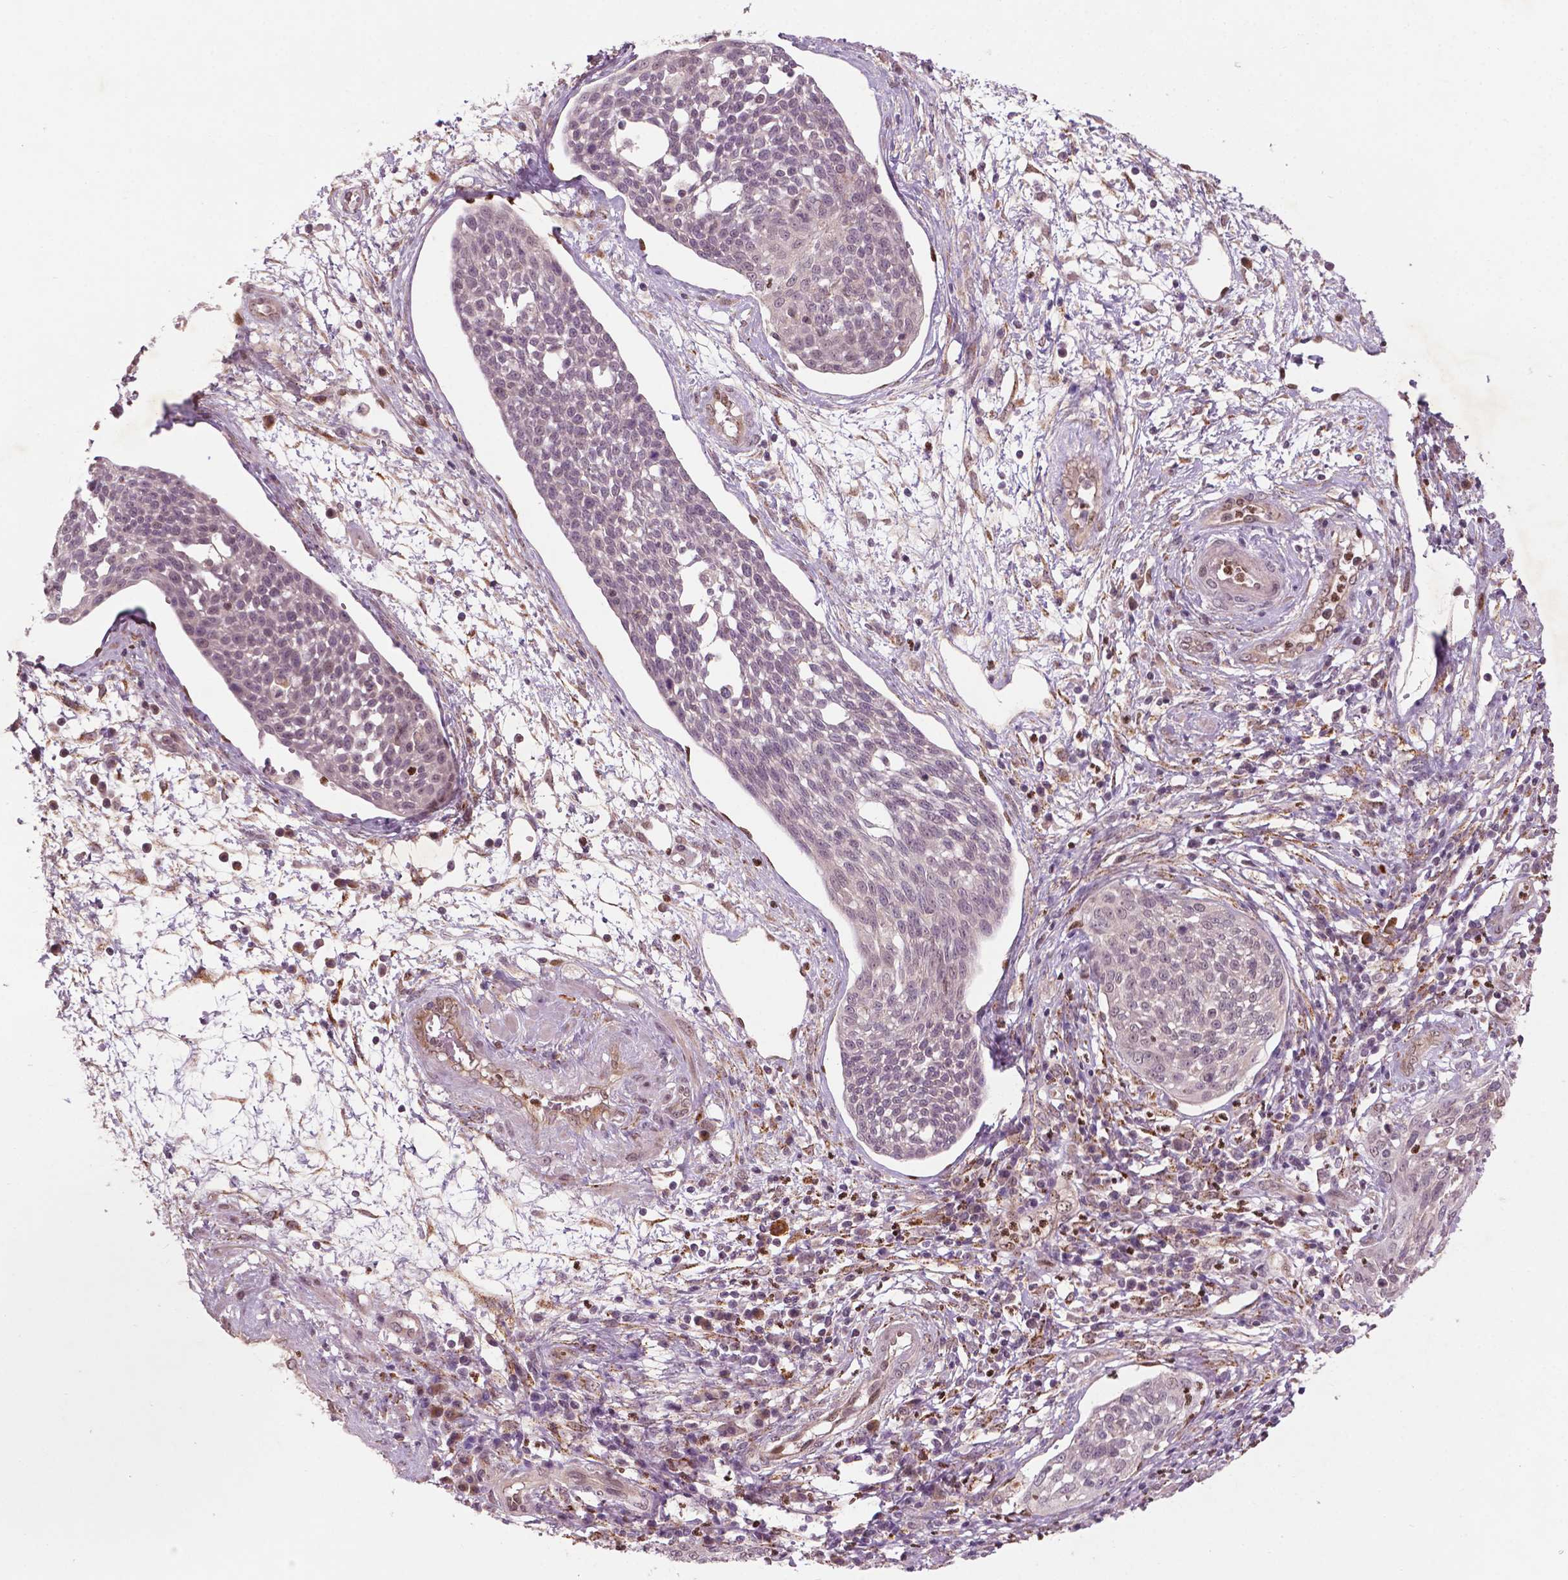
{"staining": {"intensity": "moderate", "quantity": ">75%", "location": "cytoplasmic/membranous,nuclear"}, "tissue": "cervical cancer", "cell_type": "Tumor cells", "image_type": "cancer", "snomed": [{"axis": "morphology", "description": "Squamous cell carcinoma, NOS"}, {"axis": "topography", "description": "Cervix"}], "caption": "Human cervical squamous cell carcinoma stained with a brown dye reveals moderate cytoplasmic/membranous and nuclear positive positivity in approximately >75% of tumor cells.", "gene": "NFAT5", "patient": {"sex": "female", "age": 34}}